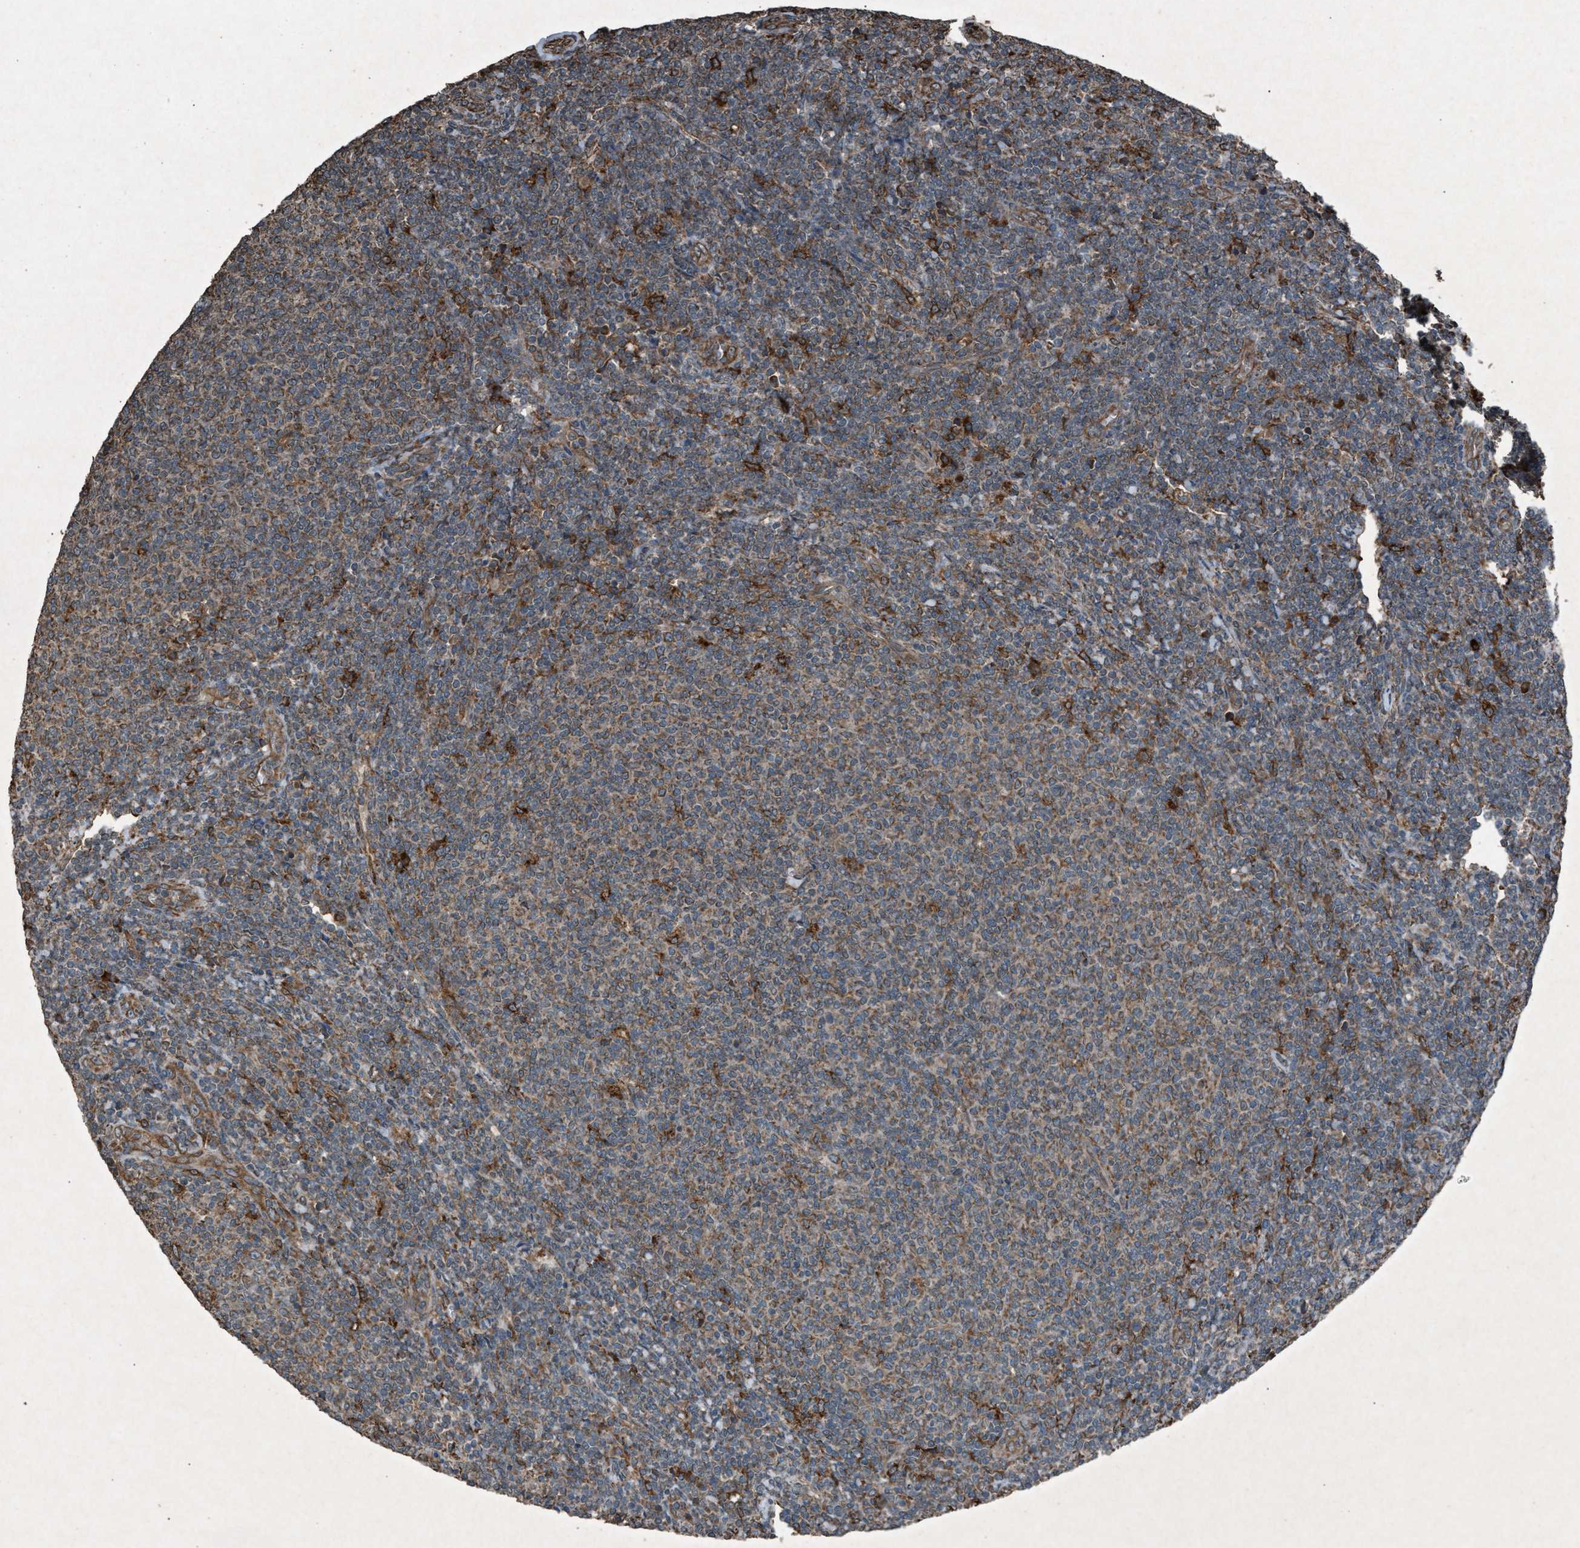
{"staining": {"intensity": "moderate", "quantity": "25%-75%", "location": "cytoplasmic/membranous"}, "tissue": "lymphoma", "cell_type": "Tumor cells", "image_type": "cancer", "snomed": [{"axis": "morphology", "description": "Malignant lymphoma, non-Hodgkin's type, Low grade"}, {"axis": "topography", "description": "Lymph node"}], "caption": "Protein expression analysis of low-grade malignant lymphoma, non-Hodgkin's type demonstrates moderate cytoplasmic/membranous staining in about 25%-75% of tumor cells. (IHC, brightfield microscopy, high magnification).", "gene": "CALR", "patient": {"sex": "male", "age": 66}}